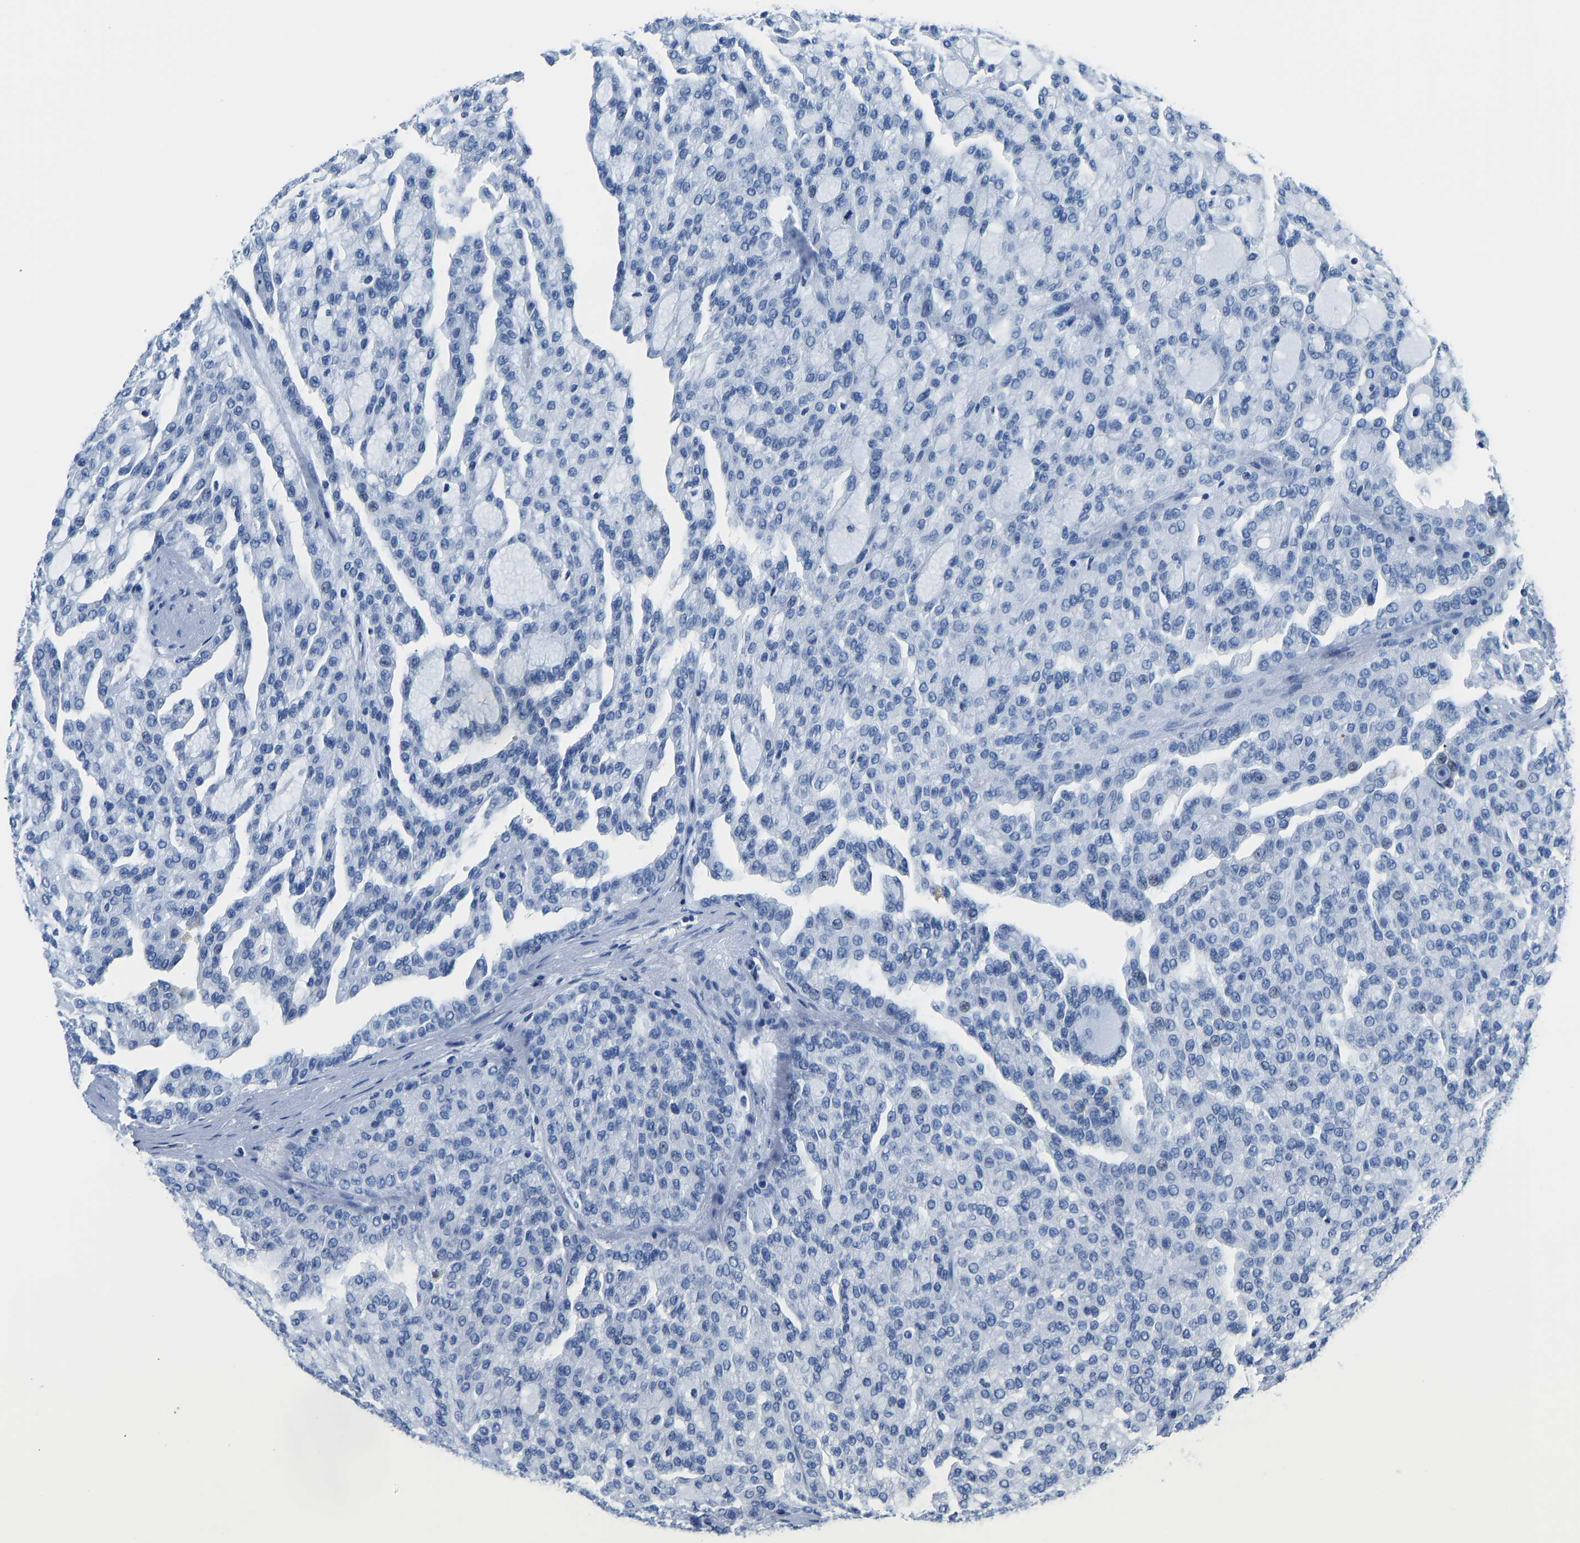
{"staining": {"intensity": "negative", "quantity": "none", "location": "none"}, "tissue": "renal cancer", "cell_type": "Tumor cells", "image_type": "cancer", "snomed": [{"axis": "morphology", "description": "Adenocarcinoma, NOS"}, {"axis": "topography", "description": "Kidney"}], "caption": "Photomicrograph shows no significant protein positivity in tumor cells of renal cancer.", "gene": "SERPINB3", "patient": {"sex": "male", "age": 63}}